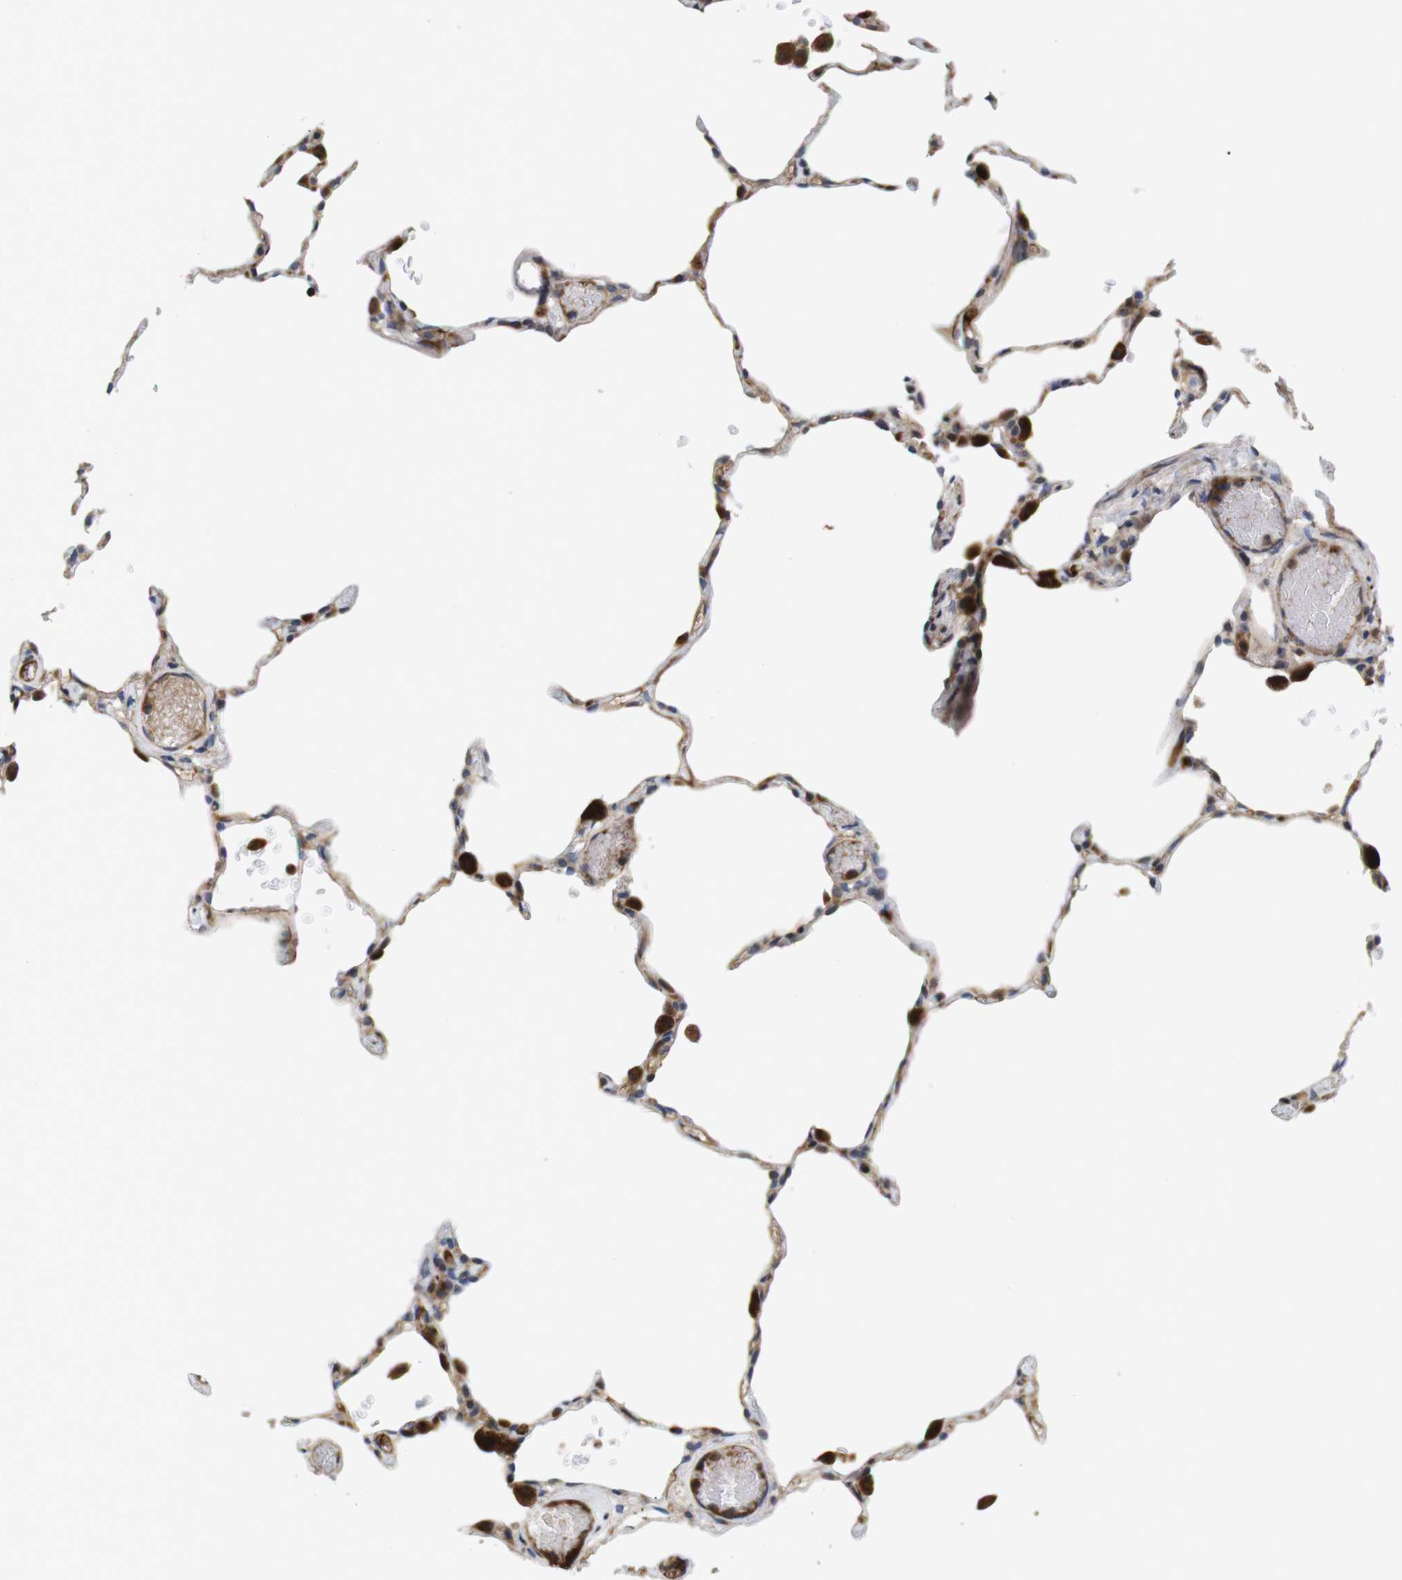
{"staining": {"intensity": "moderate", "quantity": "25%-75%", "location": "cytoplasmic/membranous"}, "tissue": "lung", "cell_type": "Alveolar cells", "image_type": "normal", "snomed": [{"axis": "morphology", "description": "Normal tissue, NOS"}, {"axis": "topography", "description": "Lung"}], "caption": "DAB (3,3'-diaminobenzidine) immunohistochemical staining of normal lung shows moderate cytoplasmic/membranous protein positivity in approximately 25%-75% of alveolar cells.", "gene": "SPRY3", "patient": {"sex": "female", "age": 49}}